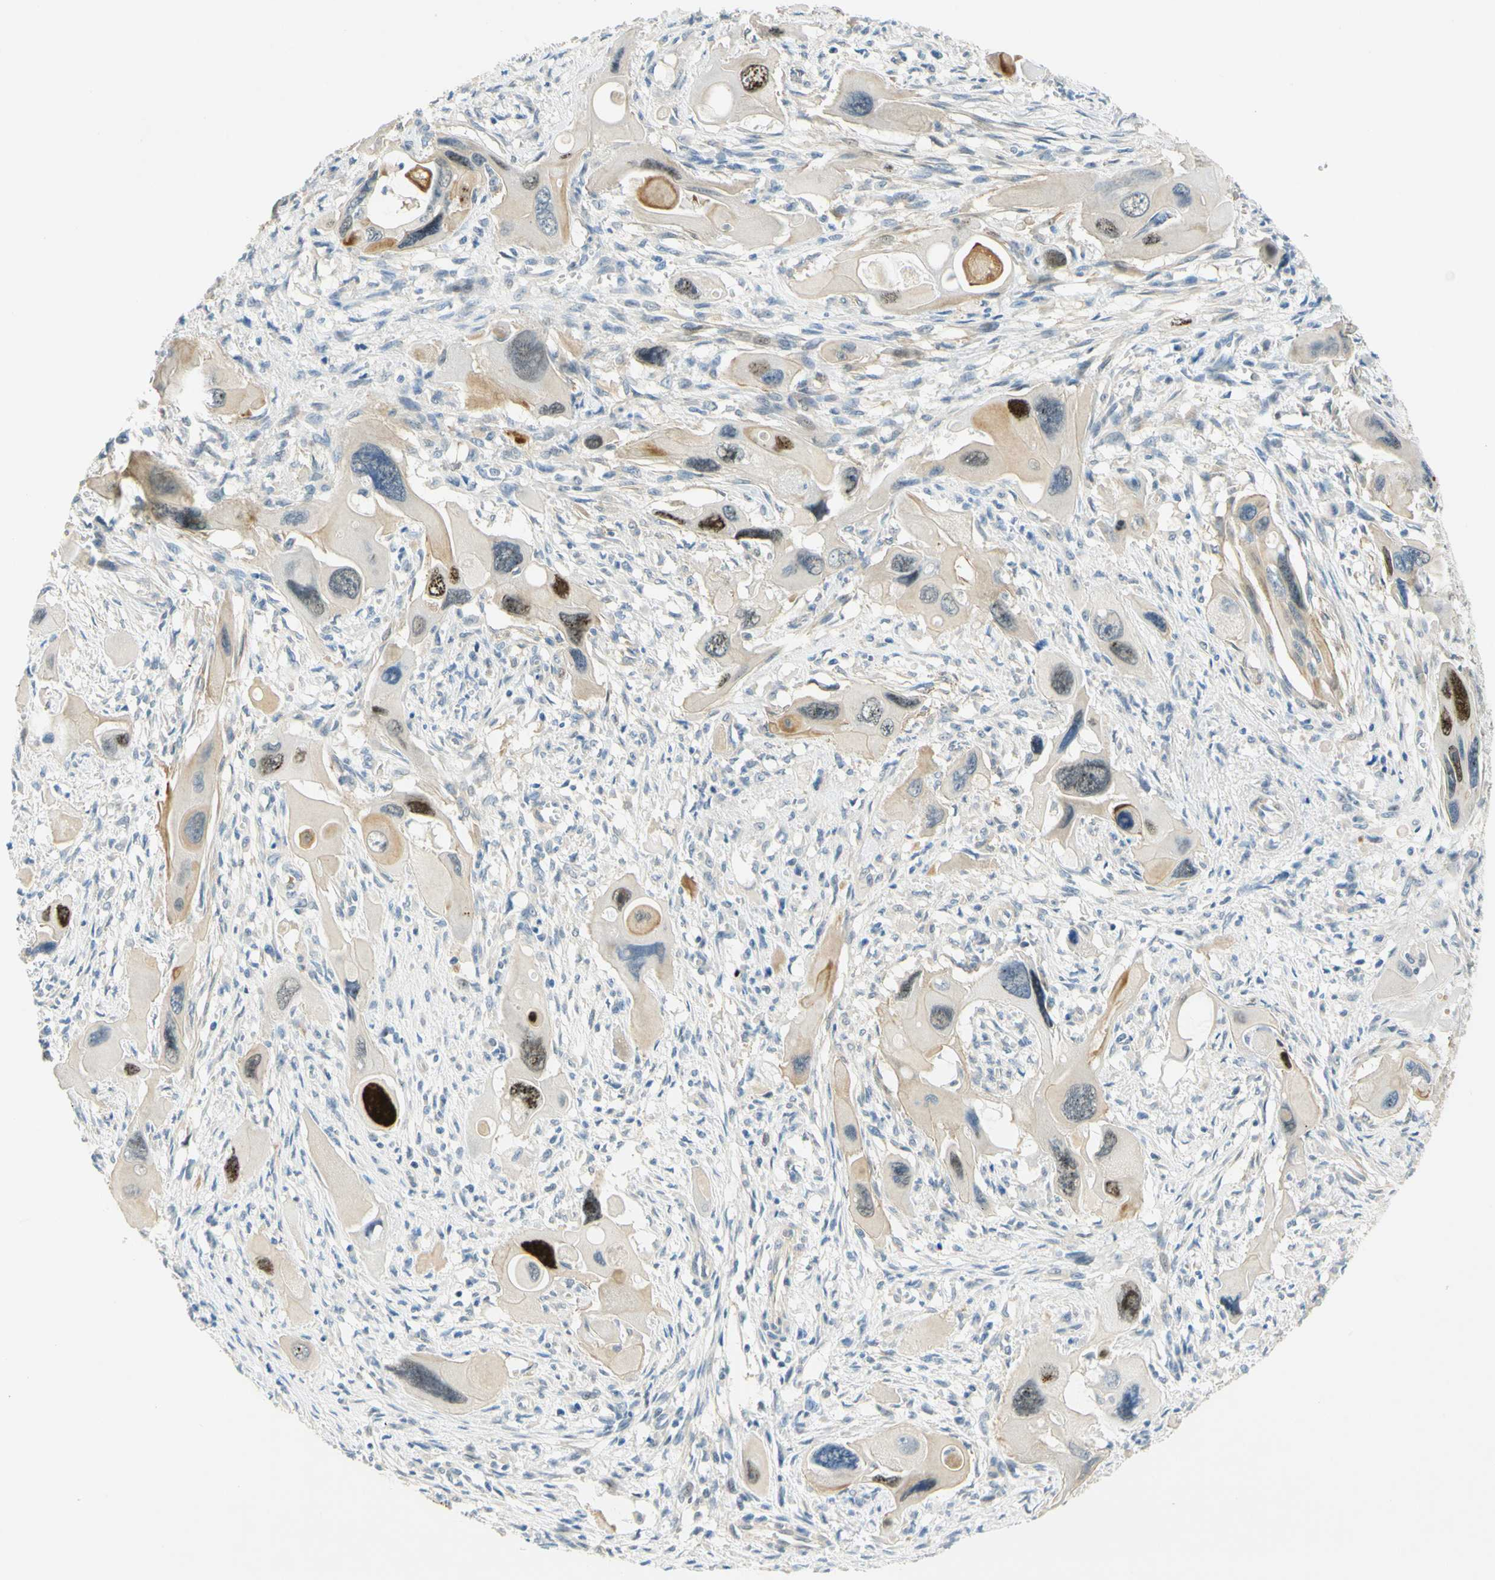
{"staining": {"intensity": "moderate", "quantity": "25%-75%", "location": "cytoplasmic/membranous,nuclear"}, "tissue": "pancreatic cancer", "cell_type": "Tumor cells", "image_type": "cancer", "snomed": [{"axis": "morphology", "description": "Adenocarcinoma, NOS"}, {"axis": "topography", "description": "Pancreas"}], "caption": "Immunohistochemical staining of human pancreatic cancer (adenocarcinoma) displays moderate cytoplasmic/membranous and nuclear protein staining in approximately 25%-75% of tumor cells.", "gene": "ENTREP2", "patient": {"sex": "male", "age": 73}}